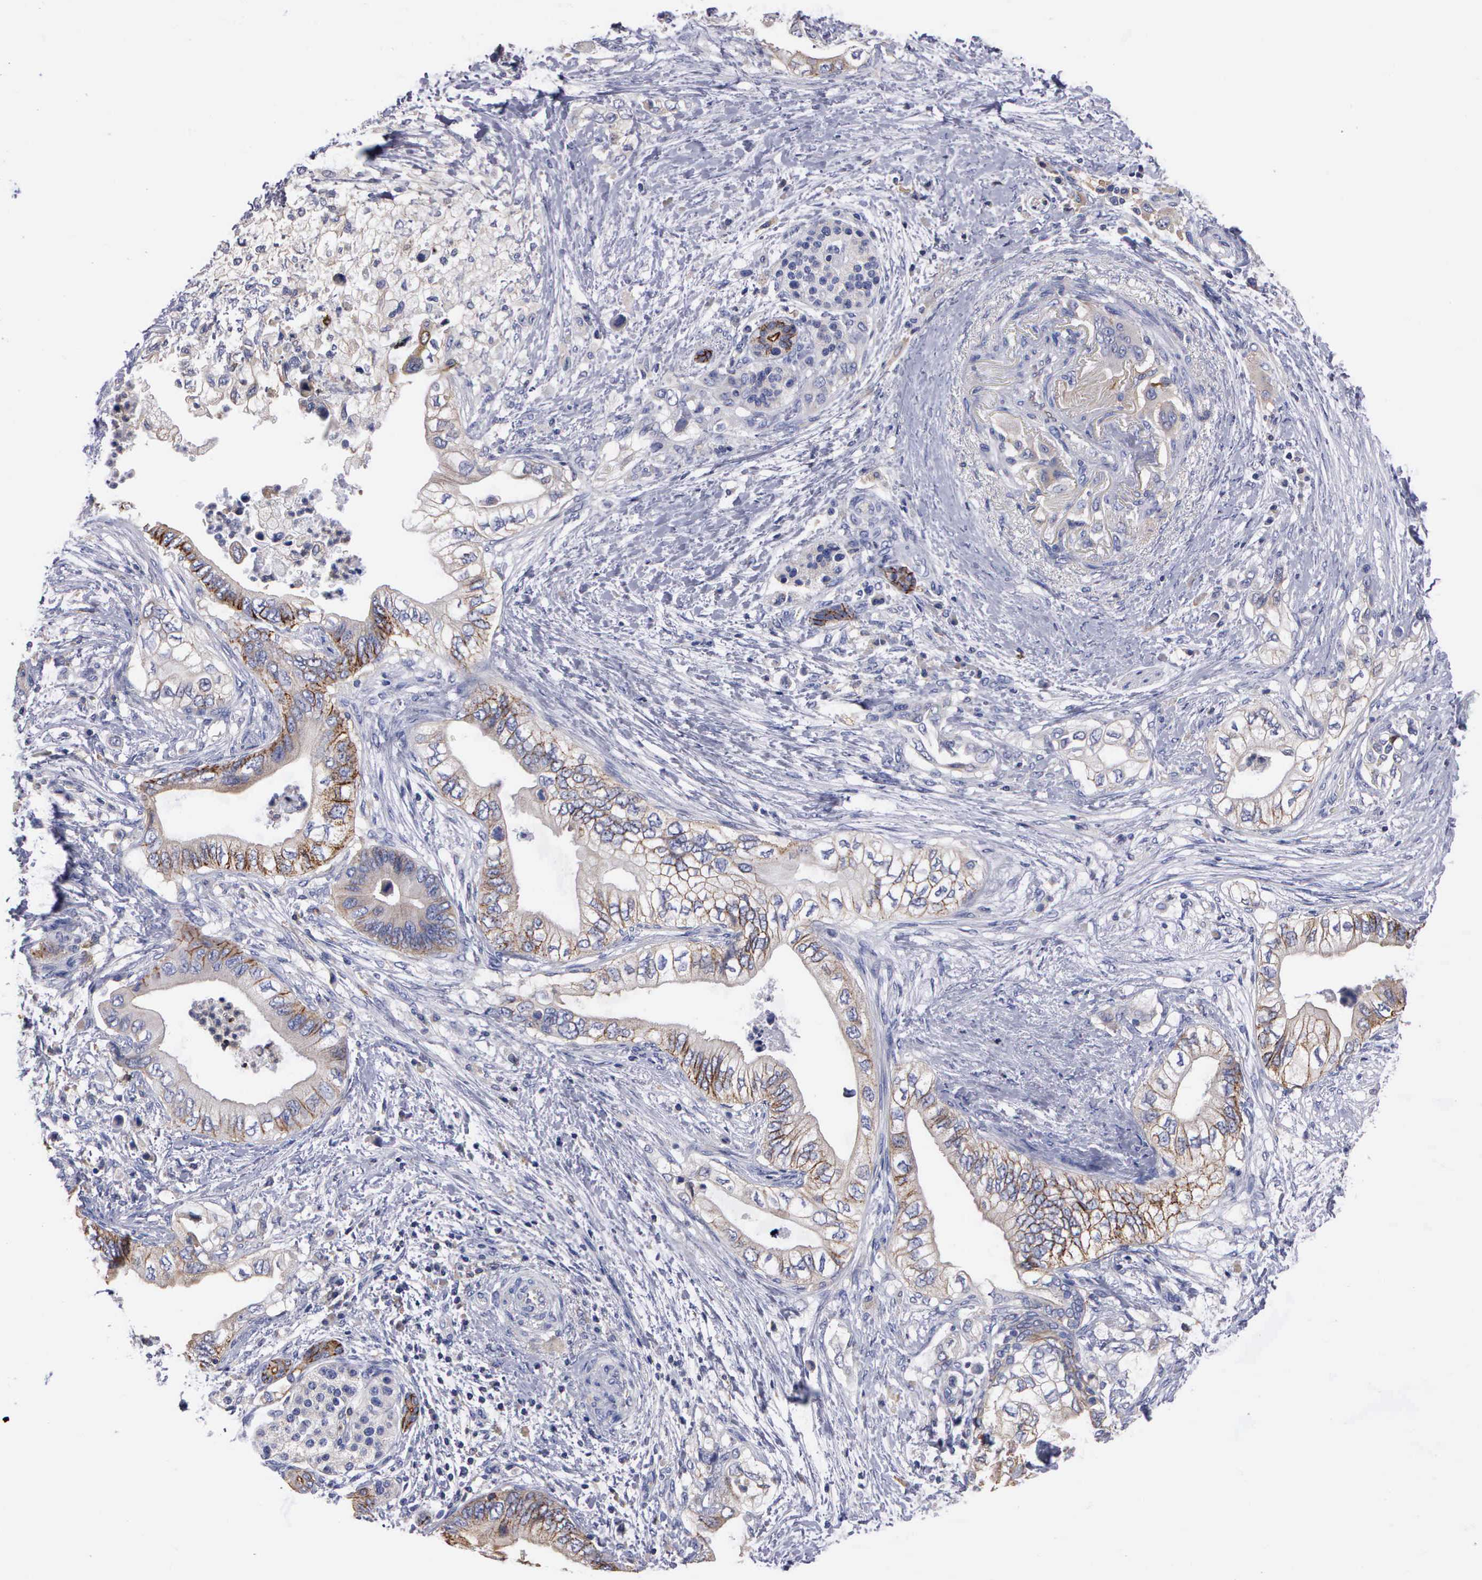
{"staining": {"intensity": "moderate", "quantity": "25%-75%", "location": "cytoplasmic/membranous"}, "tissue": "pancreatic cancer", "cell_type": "Tumor cells", "image_type": "cancer", "snomed": [{"axis": "morphology", "description": "Adenocarcinoma, NOS"}, {"axis": "topography", "description": "Pancreas"}], "caption": "Brown immunohistochemical staining in adenocarcinoma (pancreatic) shows moderate cytoplasmic/membranous positivity in approximately 25%-75% of tumor cells. (Brightfield microscopy of DAB IHC at high magnification).", "gene": "PTGS2", "patient": {"sex": "female", "age": 66}}